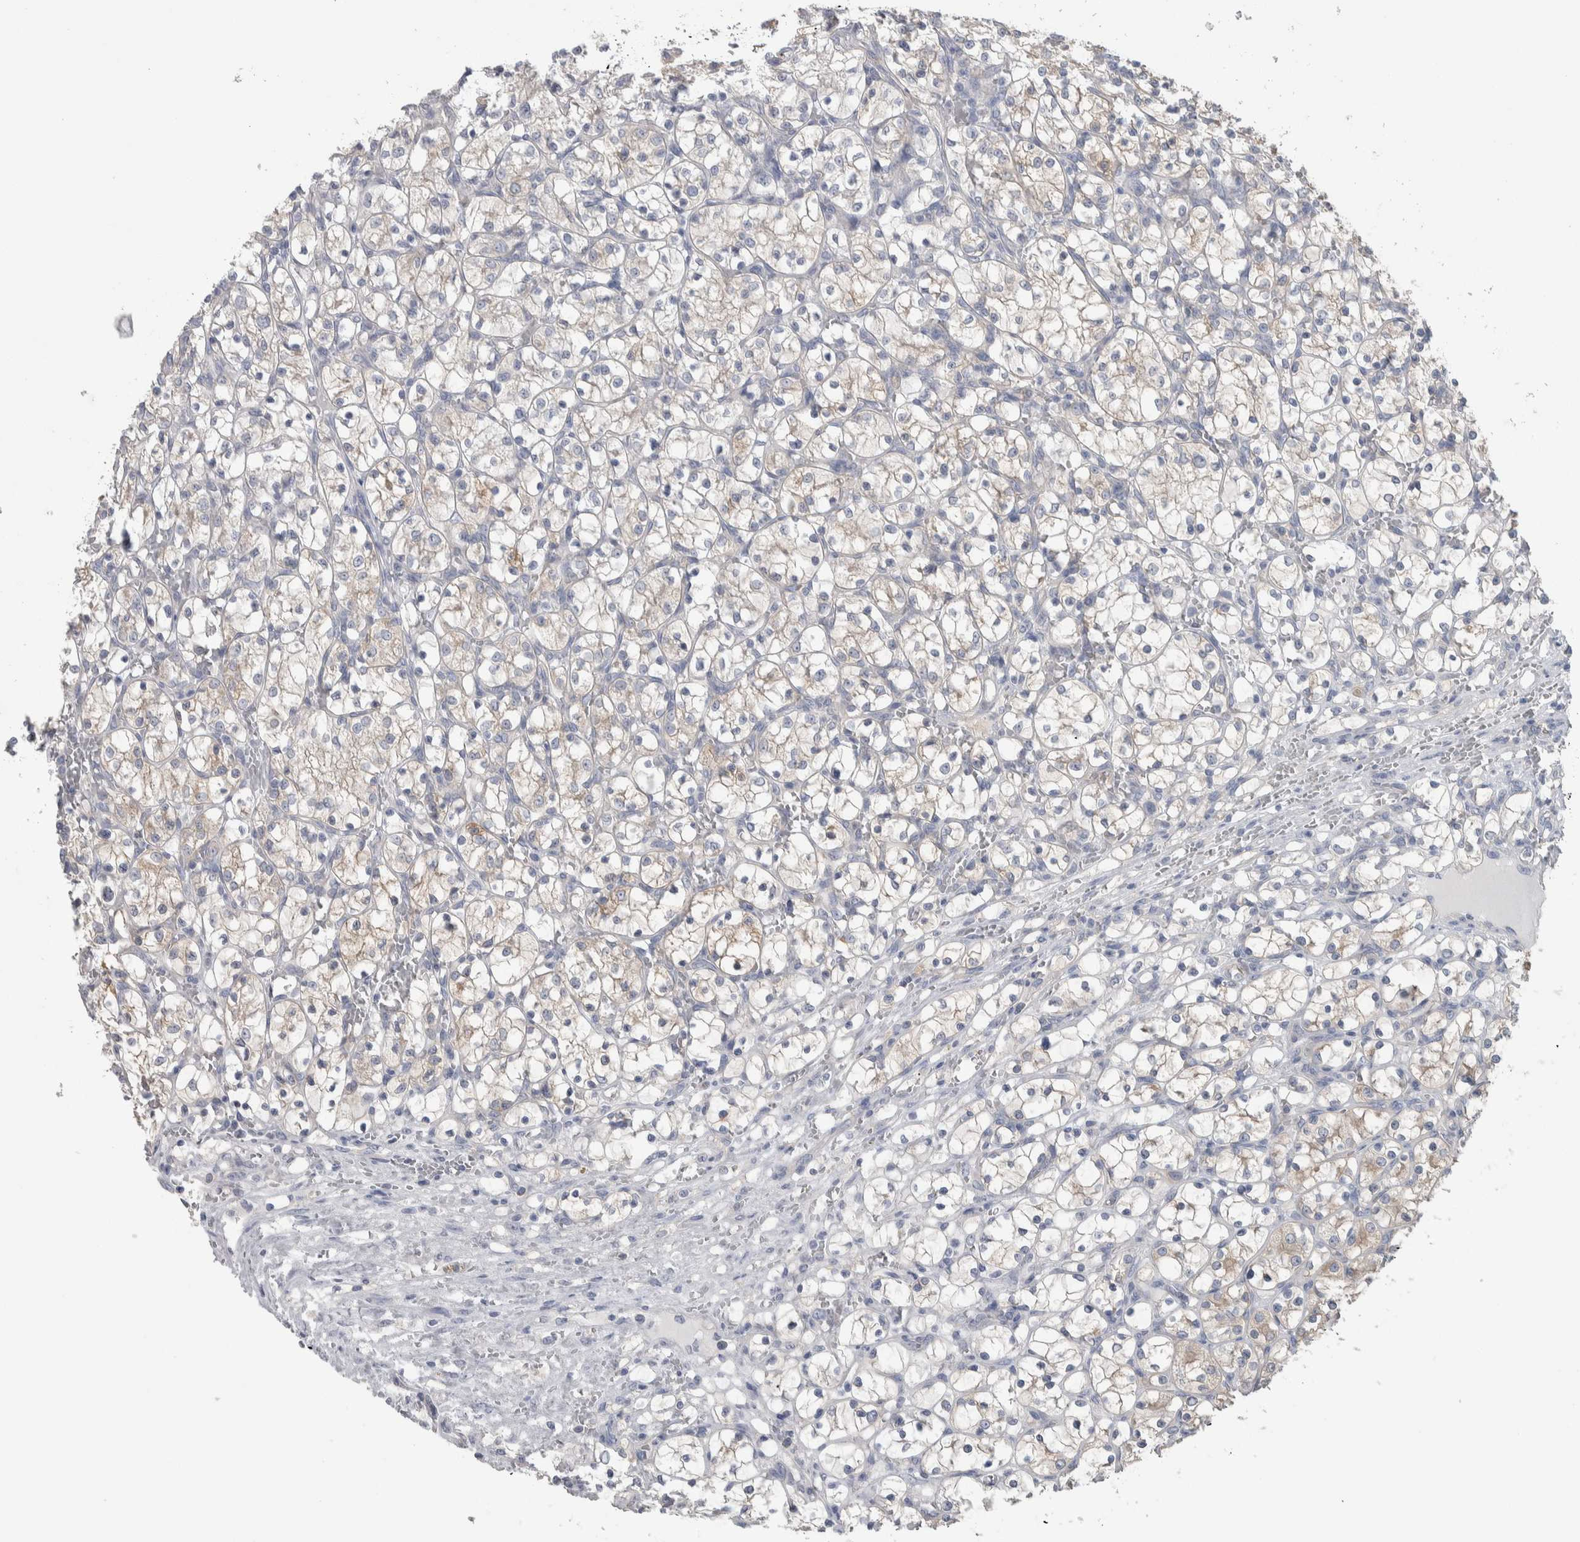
{"staining": {"intensity": "negative", "quantity": "none", "location": "none"}, "tissue": "renal cancer", "cell_type": "Tumor cells", "image_type": "cancer", "snomed": [{"axis": "morphology", "description": "Adenocarcinoma, NOS"}, {"axis": "topography", "description": "Kidney"}], "caption": "High magnification brightfield microscopy of adenocarcinoma (renal) stained with DAB (brown) and counterstained with hematoxylin (blue): tumor cells show no significant expression. (DAB immunohistochemistry (IHC) with hematoxylin counter stain).", "gene": "GPHN", "patient": {"sex": "female", "age": 69}}